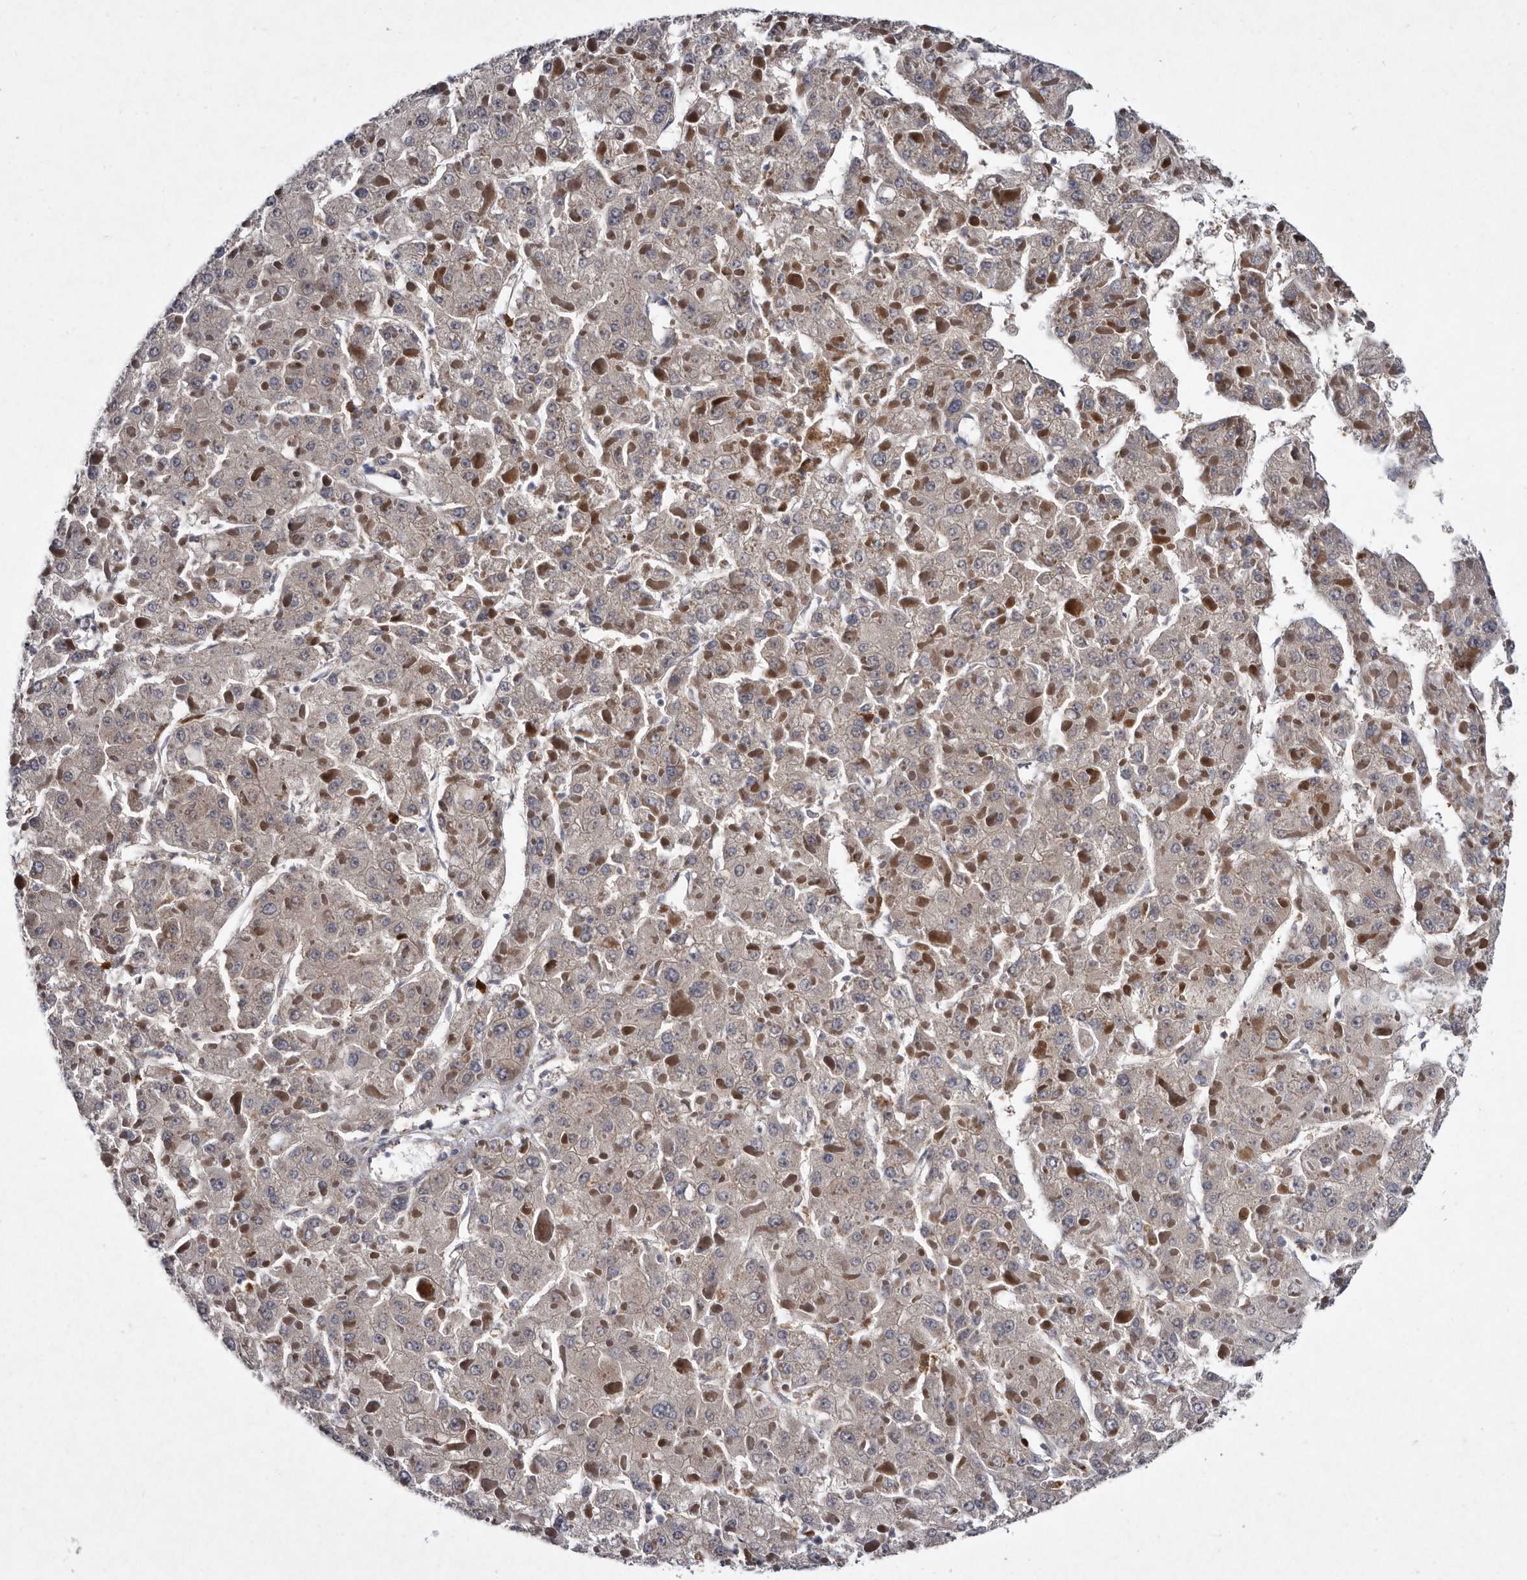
{"staining": {"intensity": "weak", "quantity": ">75%", "location": "cytoplasmic/membranous"}, "tissue": "liver cancer", "cell_type": "Tumor cells", "image_type": "cancer", "snomed": [{"axis": "morphology", "description": "Carcinoma, Hepatocellular, NOS"}, {"axis": "topography", "description": "Liver"}], "caption": "Immunohistochemical staining of human liver cancer (hepatocellular carcinoma) reveals low levels of weak cytoplasmic/membranous expression in approximately >75% of tumor cells. The staining is performed using DAB brown chromogen to label protein expression. The nuclei are counter-stained blue using hematoxylin.", "gene": "SERPINB8", "patient": {"sex": "female", "age": 73}}